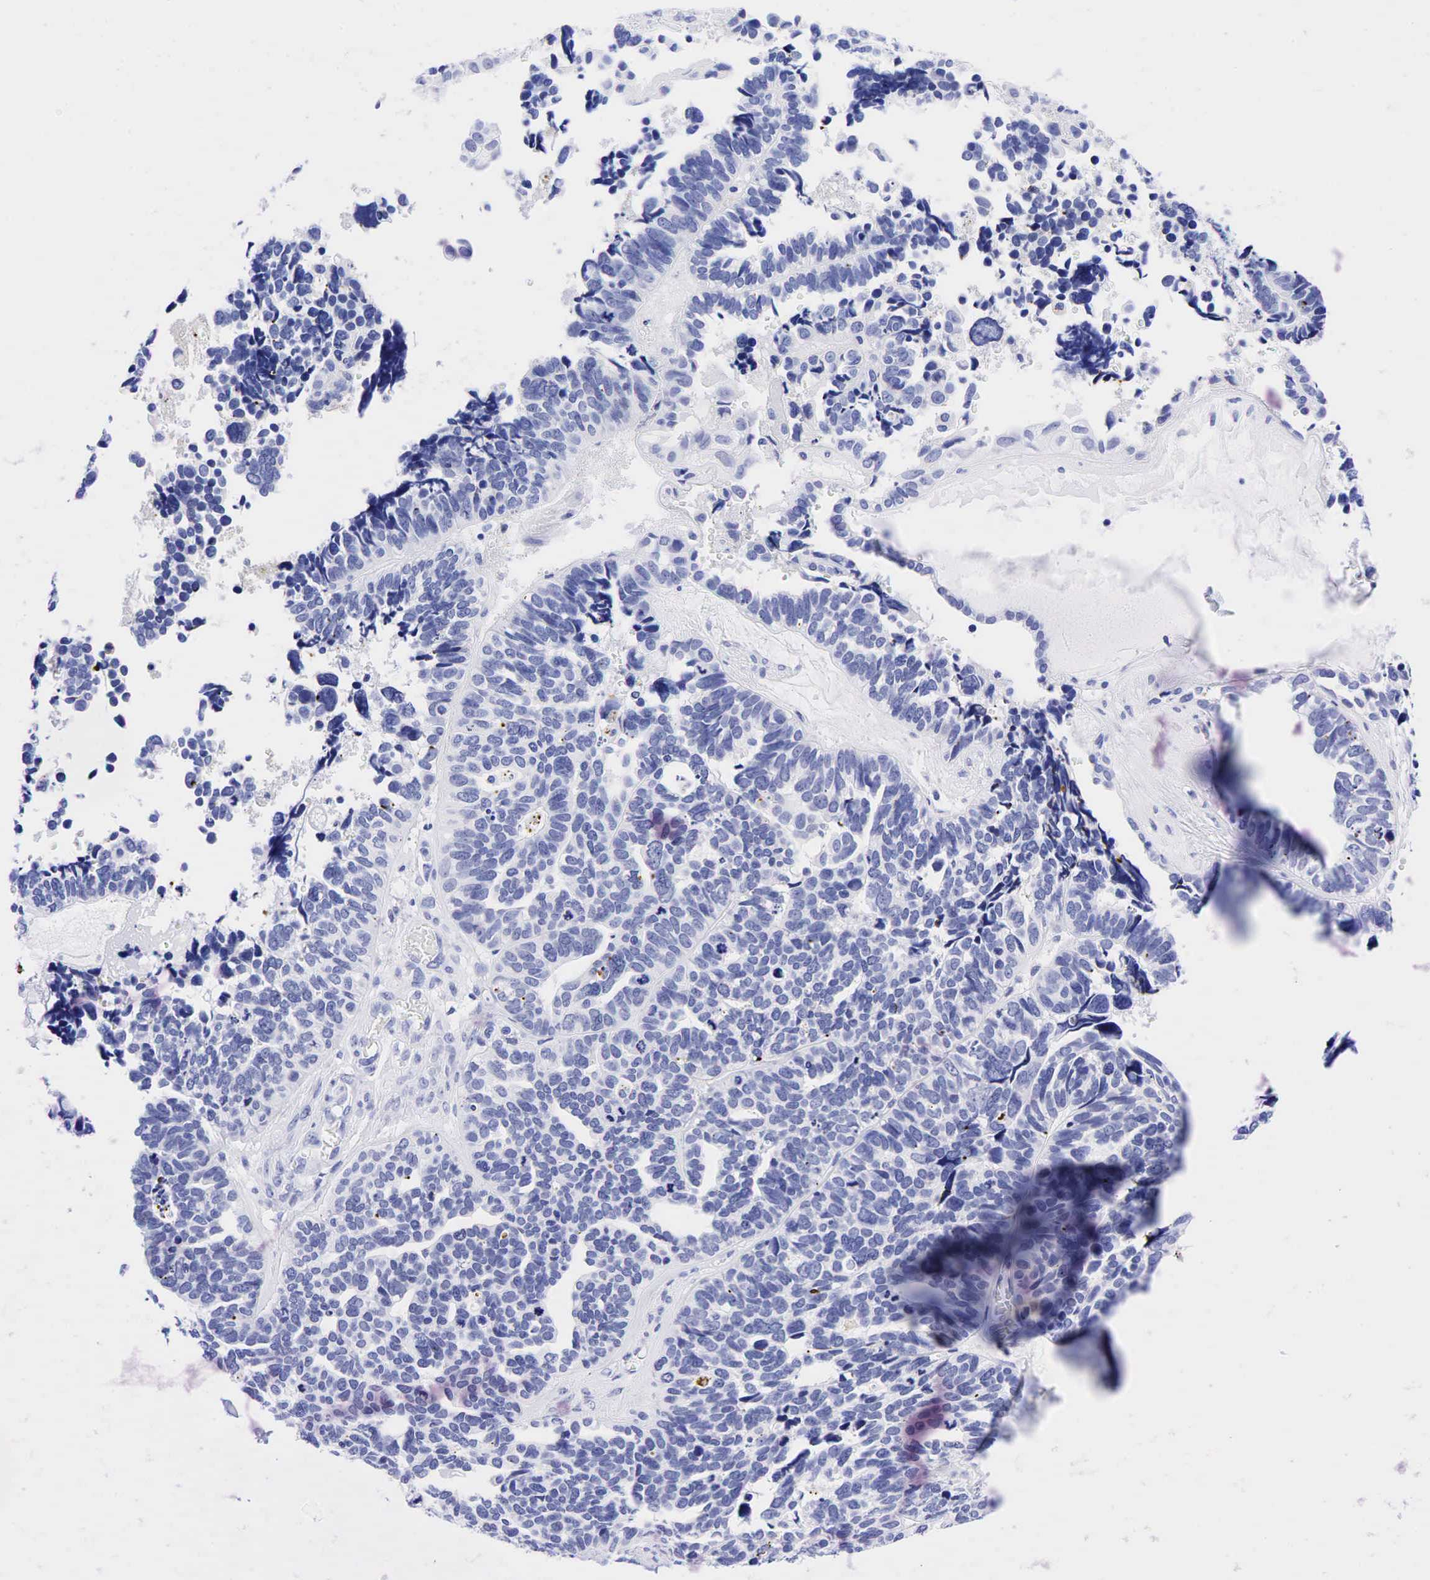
{"staining": {"intensity": "negative", "quantity": "none", "location": "none"}, "tissue": "ovarian cancer", "cell_type": "Tumor cells", "image_type": "cancer", "snomed": [{"axis": "morphology", "description": "Cystadenocarcinoma, serous, NOS"}, {"axis": "topography", "description": "Ovary"}], "caption": "An immunohistochemistry histopathology image of serous cystadenocarcinoma (ovarian) is shown. There is no staining in tumor cells of serous cystadenocarcinoma (ovarian).", "gene": "CD79A", "patient": {"sex": "female", "age": 77}}